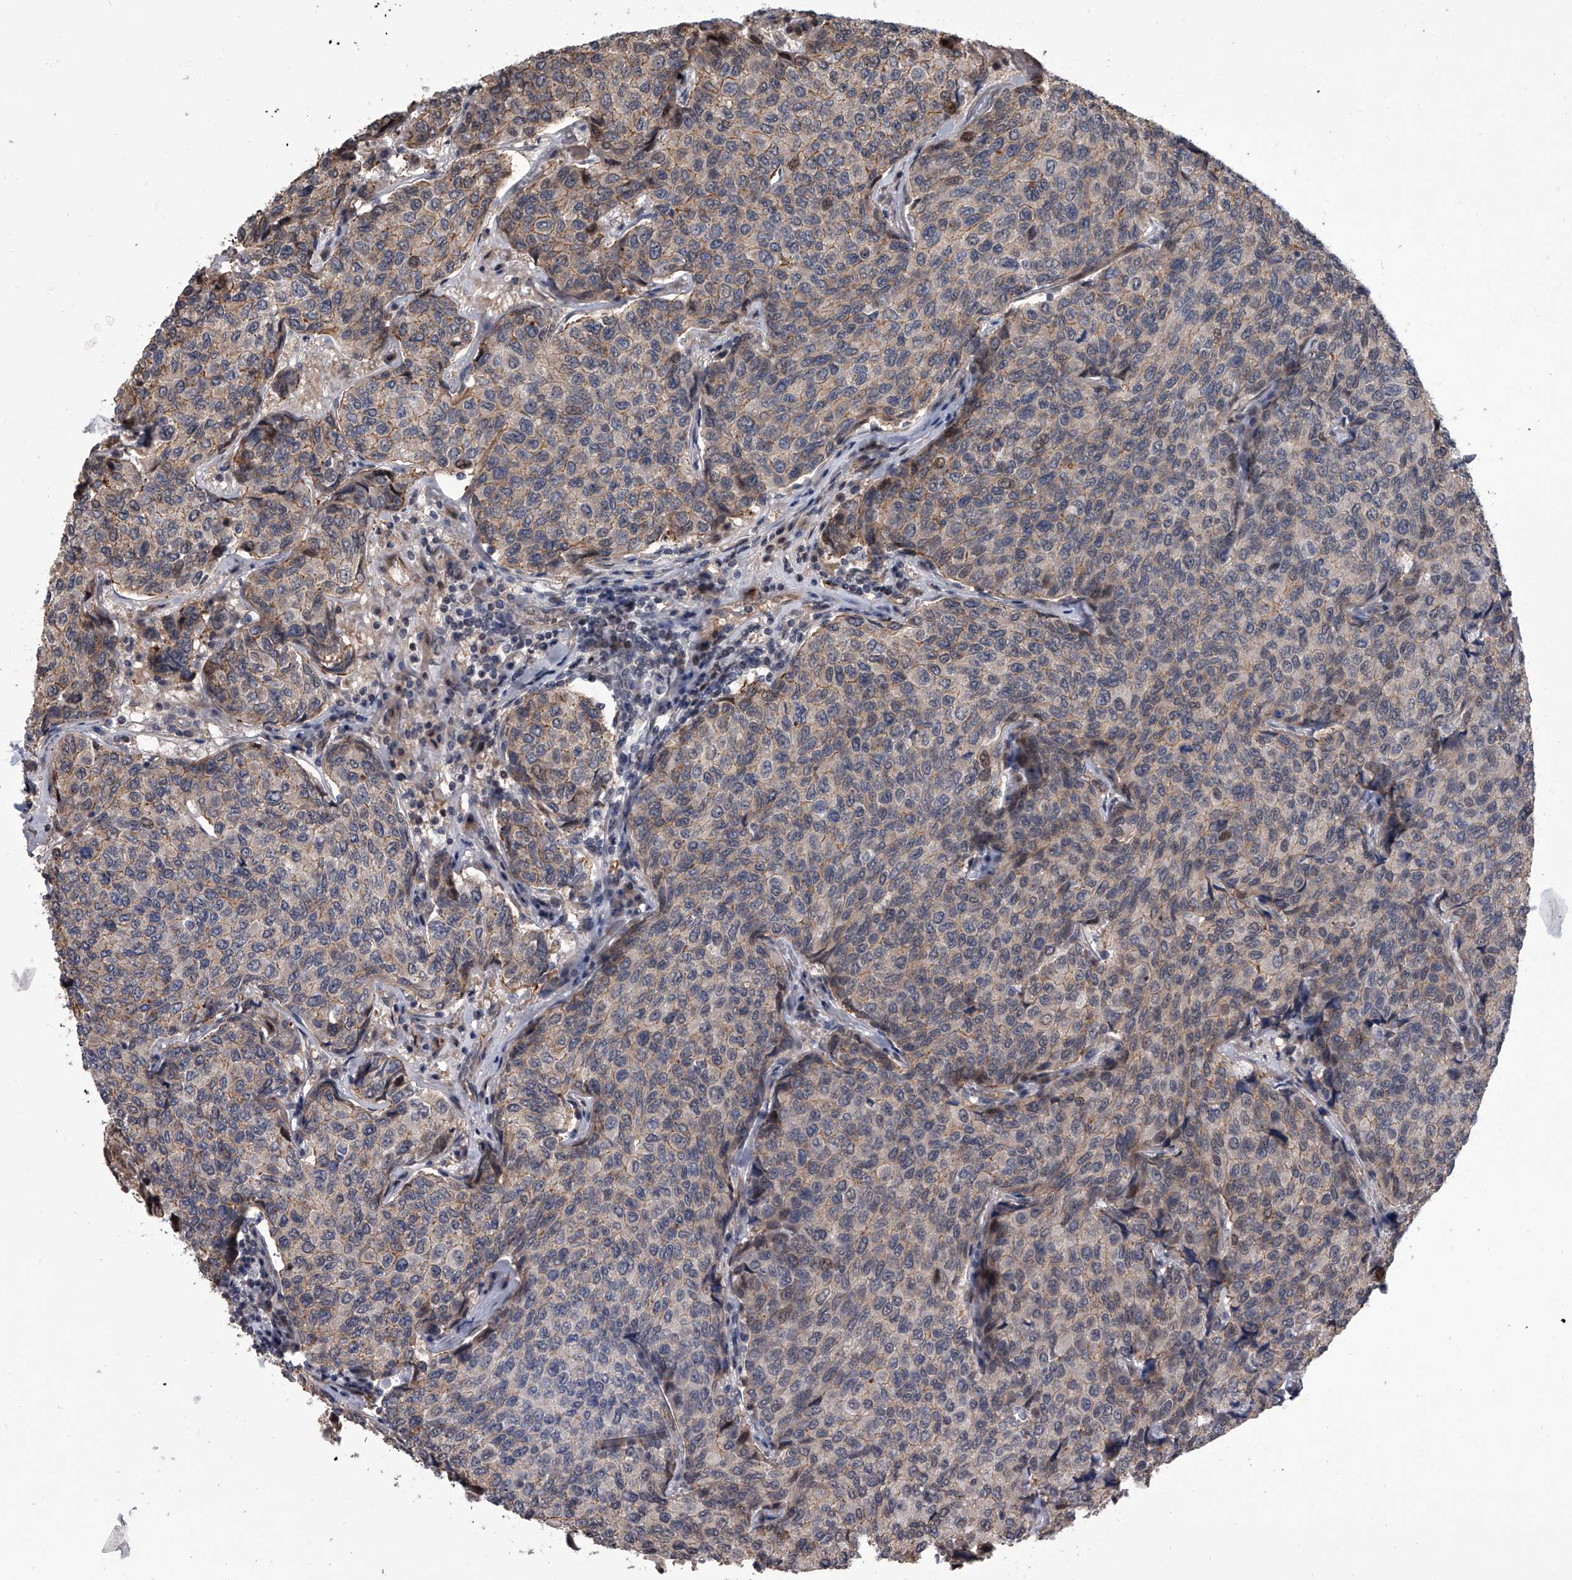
{"staining": {"intensity": "weak", "quantity": "25%-75%", "location": "cytoplasmic/membranous"}, "tissue": "breast cancer", "cell_type": "Tumor cells", "image_type": "cancer", "snomed": [{"axis": "morphology", "description": "Duct carcinoma"}, {"axis": "topography", "description": "Breast"}], "caption": "A high-resolution histopathology image shows immunohistochemistry (IHC) staining of infiltrating ductal carcinoma (breast), which shows weak cytoplasmic/membranous staining in approximately 25%-75% of tumor cells.", "gene": "ZNF426", "patient": {"sex": "female", "age": 55}}